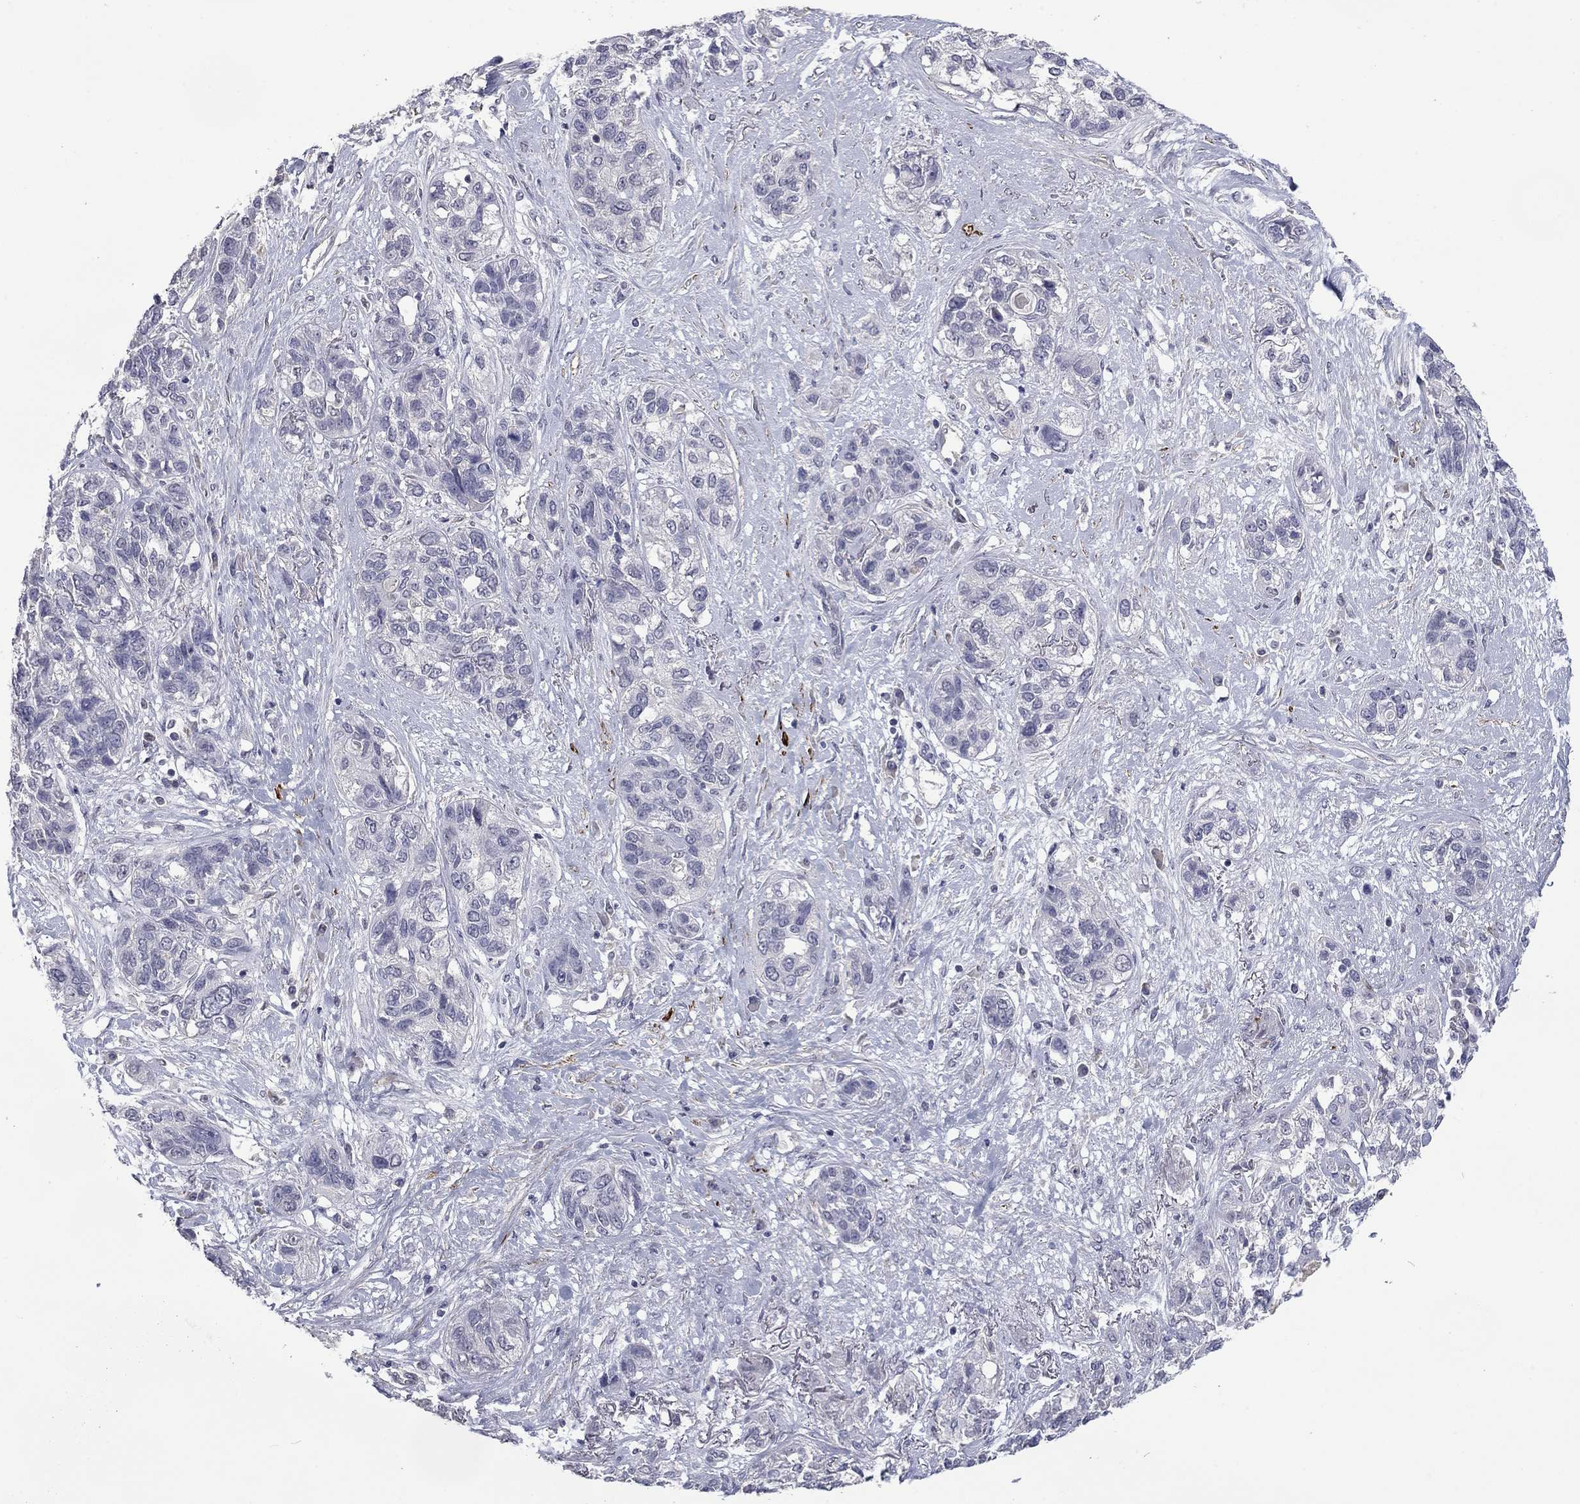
{"staining": {"intensity": "negative", "quantity": "none", "location": "none"}, "tissue": "lung cancer", "cell_type": "Tumor cells", "image_type": "cancer", "snomed": [{"axis": "morphology", "description": "Squamous cell carcinoma, NOS"}, {"axis": "topography", "description": "Lung"}], "caption": "Squamous cell carcinoma (lung) stained for a protein using immunohistochemistry displays no expression tumor cells.", "gene": "IP6K3", "patient": {"sex": "female", "age": 70}}